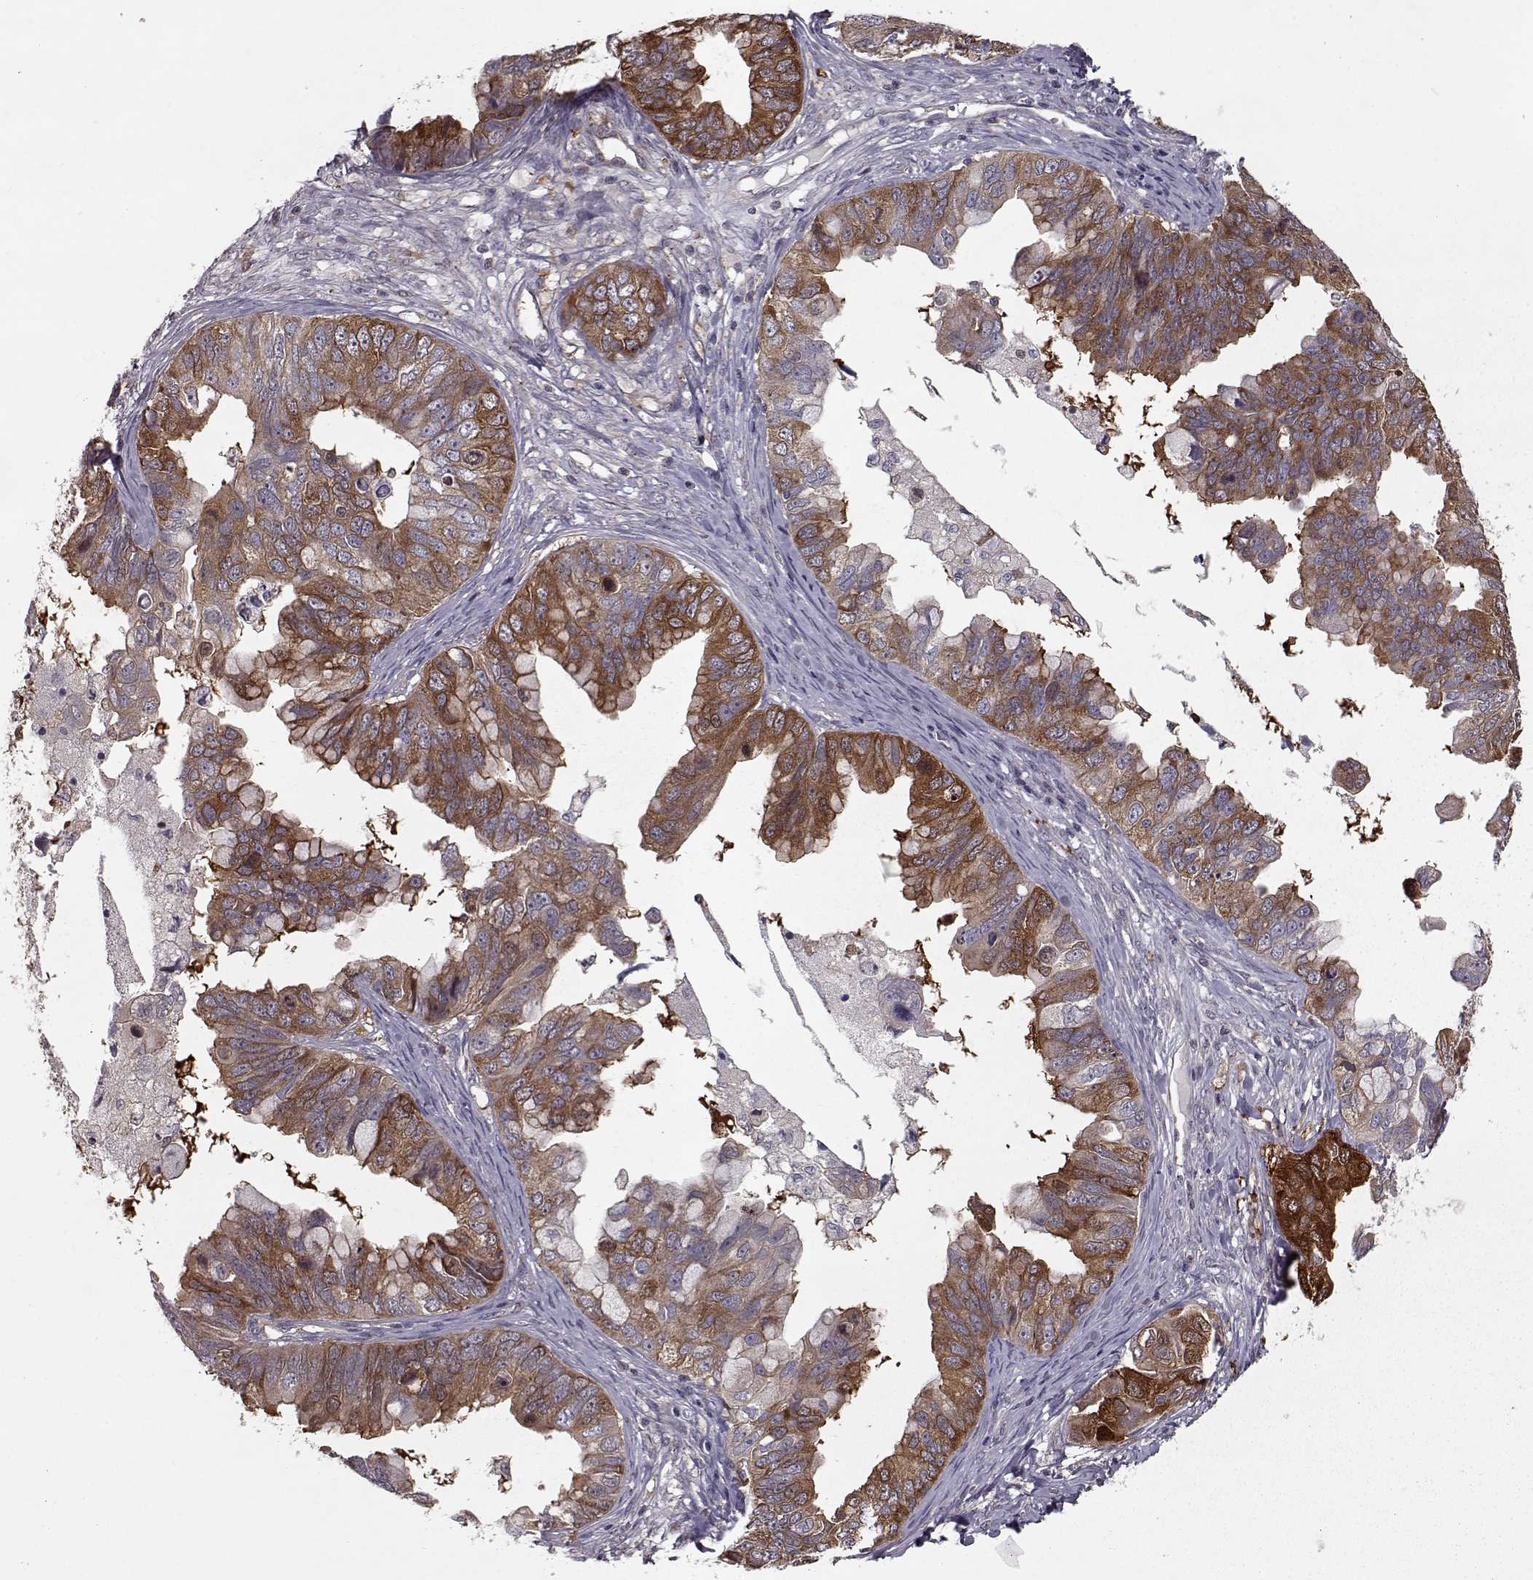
{"staining": {"intensity": "strong", "quantity": ">75%", "location": "cytoplasmic/membranous"}, "tissue": "ovarian cancer", "cell_type": "Tumor cells", "image_type": "cancer", "snomed": [{"axis": "morphology", "description": "Cystadenocarcinoma, mucinous, NOS"}, {"axis": "topography", "description": "Ovary"}], "caption": "Protein staining of ovarian mucinous cystadenocarcinoma tissue displays strong cytoplasmic/membranous expression in about >75% of tumor cells.", "gene": "RANBP1", "patient": {"sex": "female", "age": 76}}